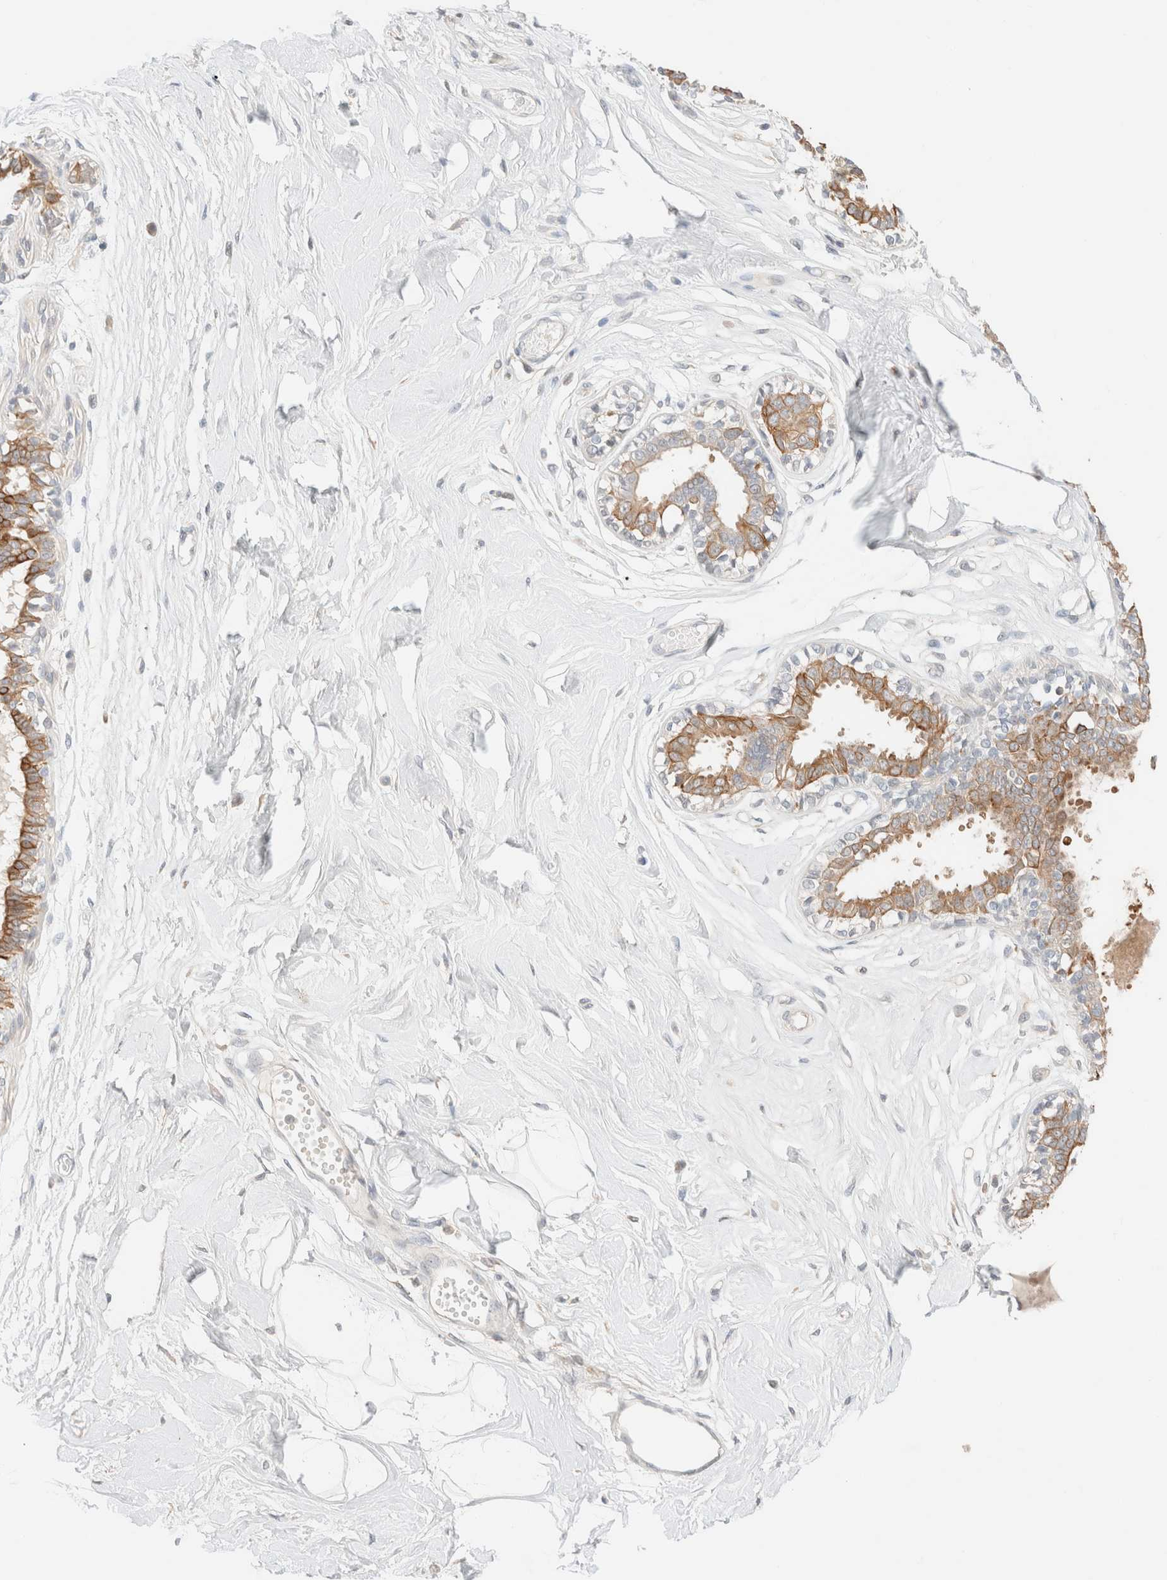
{"staining": {"intensity": "weak", "quantity": "<25%", "location": "cytoplasmic/membranous"}, "tissue": "breast", "cell_type": "Adipocytes", "image_type": "normal", "snomed": [{"axis": "morphology", "description": "Normal tissue, NOS"}, {"axis": "topography", "description": "Breast"}], "caption": "Human breast stained for a protein using immunohistochemistry shows no positivity in adipocytes.", "gene": "SGSM2", "patient": {"sex": "female", "age": 45}}